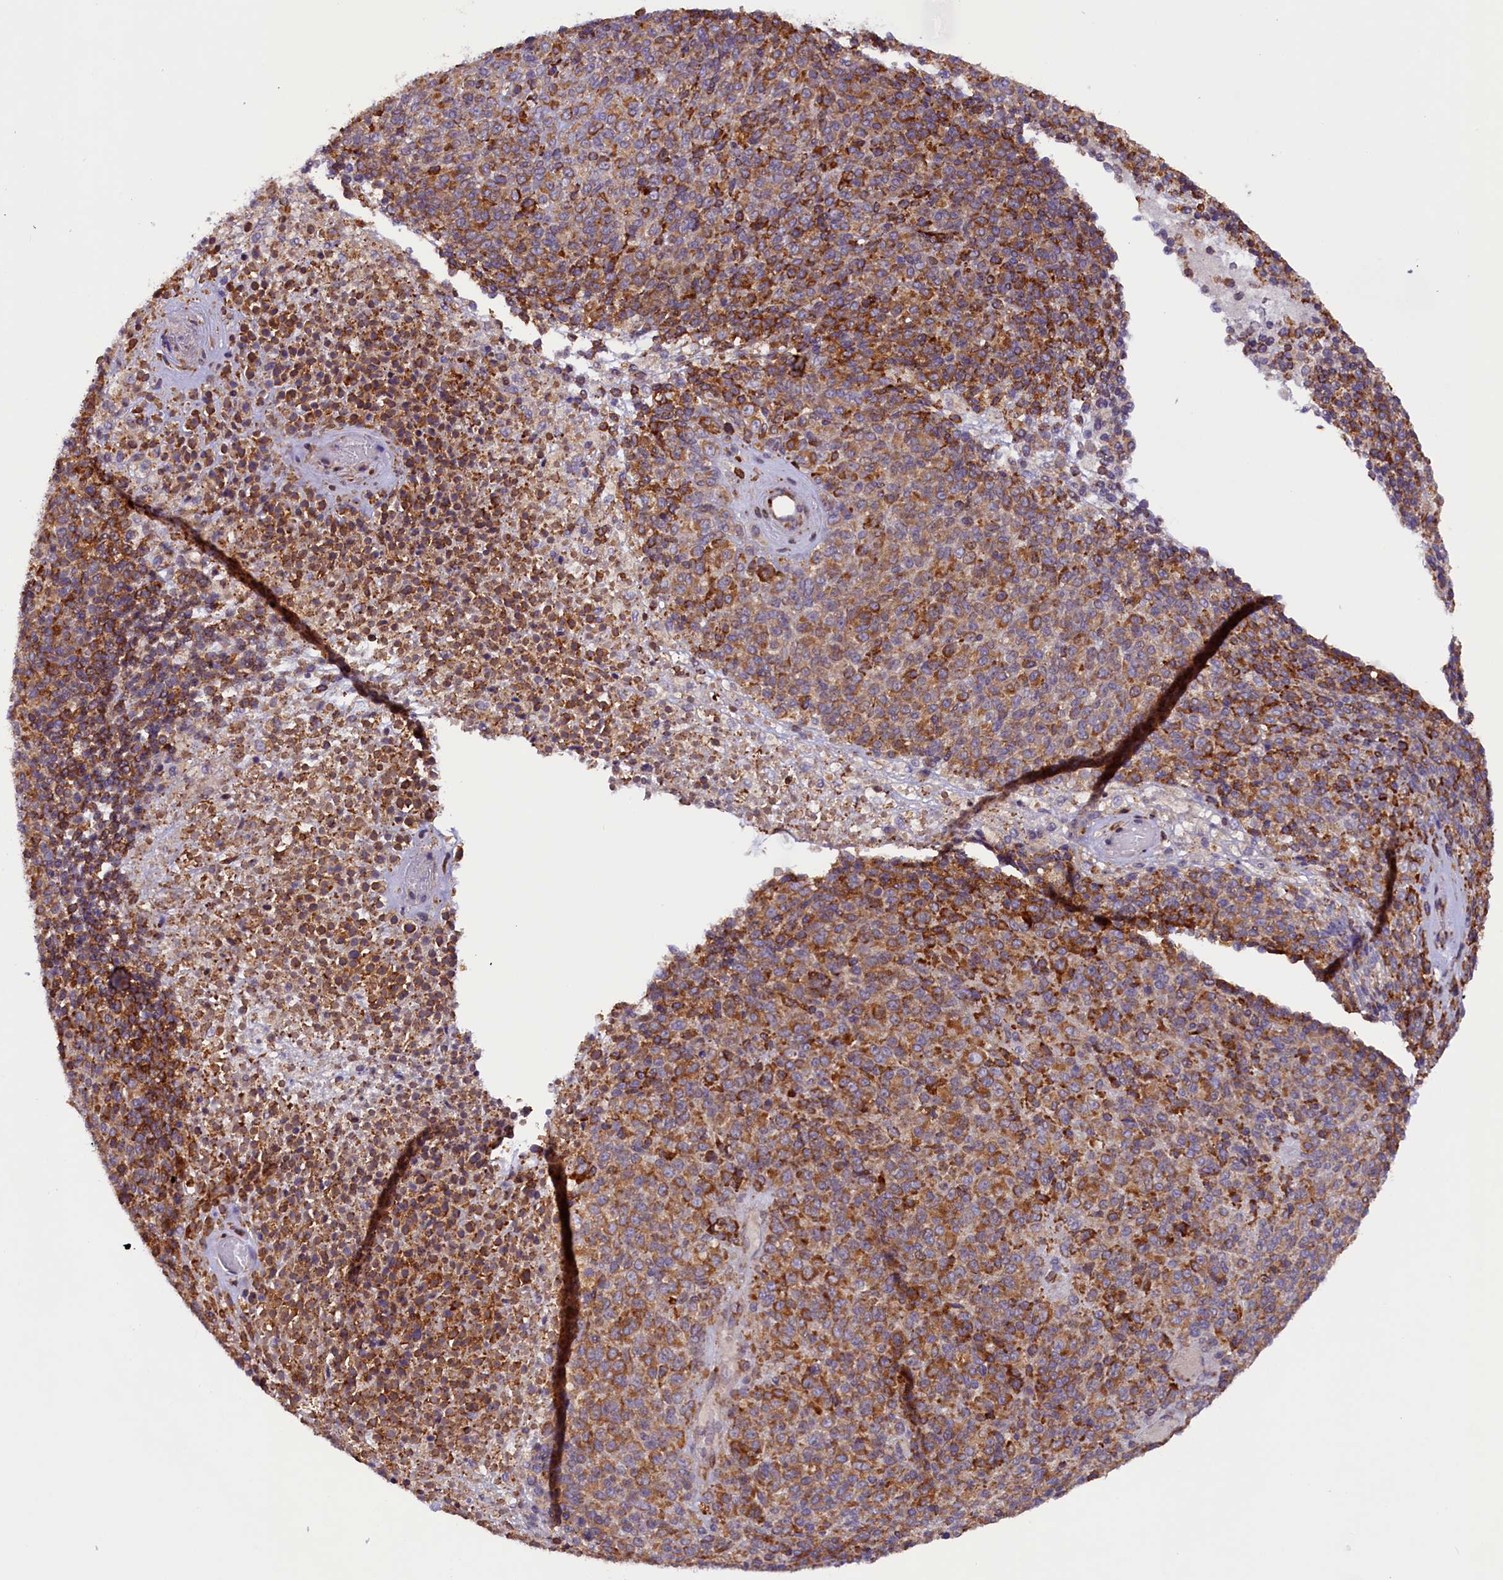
{"staining": {"intensity": "strong", "quantity": ">75%", "location": "cytoplasmic/membranous"}, "tissue": "melanoma", "cell_type": "Tumor cells", "image_type": "cancer", "snomed": [{"axis": "morphology", "description": "Malignant melanoma, Metastatic site"}, {"axis": "topography", "description": "Brain"}], "caption": "Malignant melanoma (metastatic site) stained for a protein (brown) reveals strong cytoplasmic/membranous positive staining in approximately >75% of tumor cells.", "gene": "SSC5D", "patient": {"sex": "female", "age": 56}}